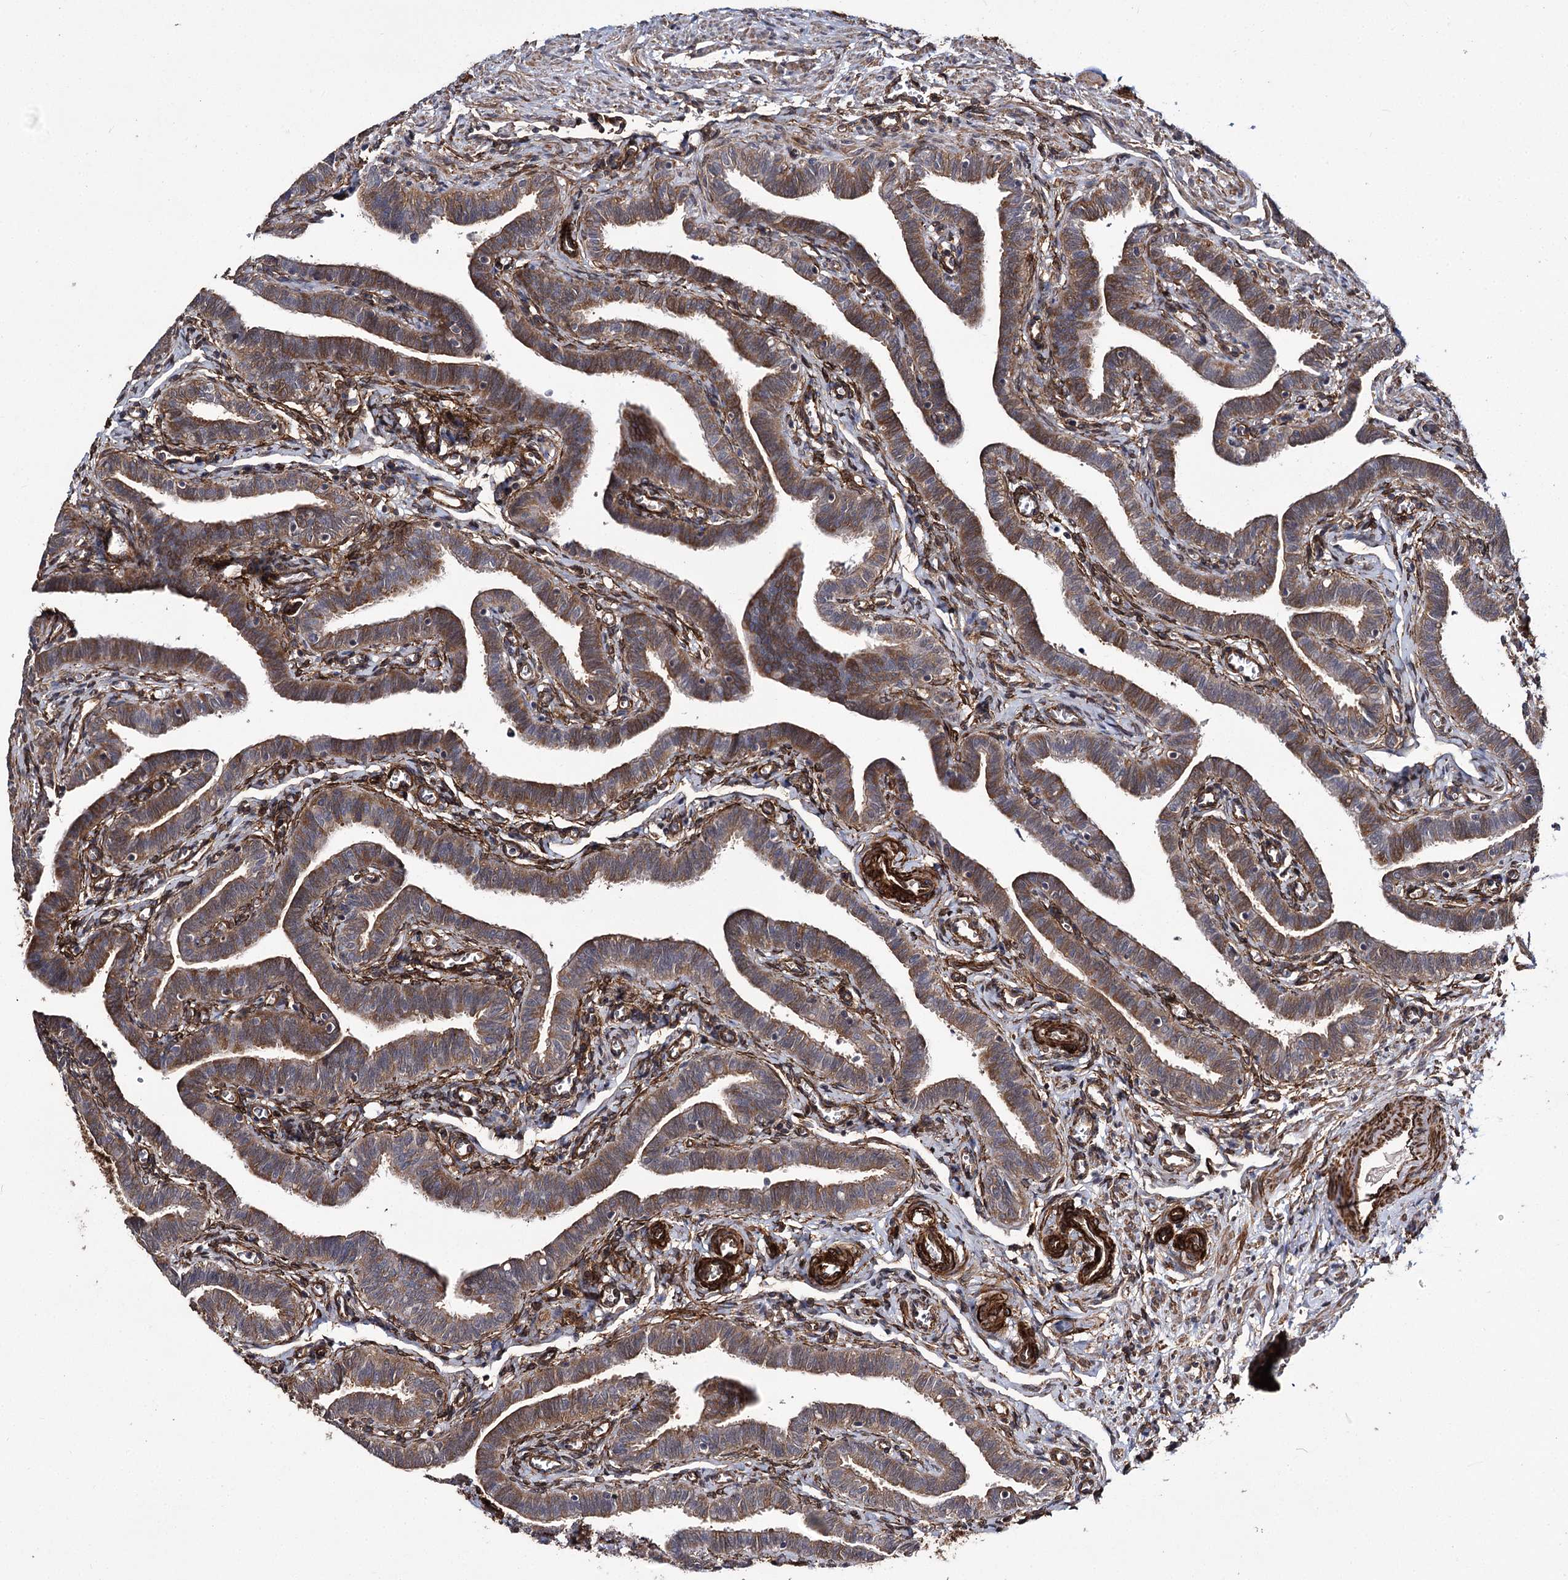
{"staining": {"intensity": "moderate", "quantity": ">75%", "location": "cytoplasmic/membranous"}, "tissue": "fallopian tube", "cell_type": "Glandular cells", "image_type": "normal", "snomed": [{"axis": "morphology", "description": "Normal tissue, NOS"}, {"axis": "topography", "description": "Fallopian tube"}], "caption": "Immunohistochemical staining of benign human fallopian tube reveals >75% levels of moderate cytoplasmic/membranous protein expression in about >75% of glandular cells.", "gene": "MYO1C", "patient": {"sex": "female", "age": 36}}